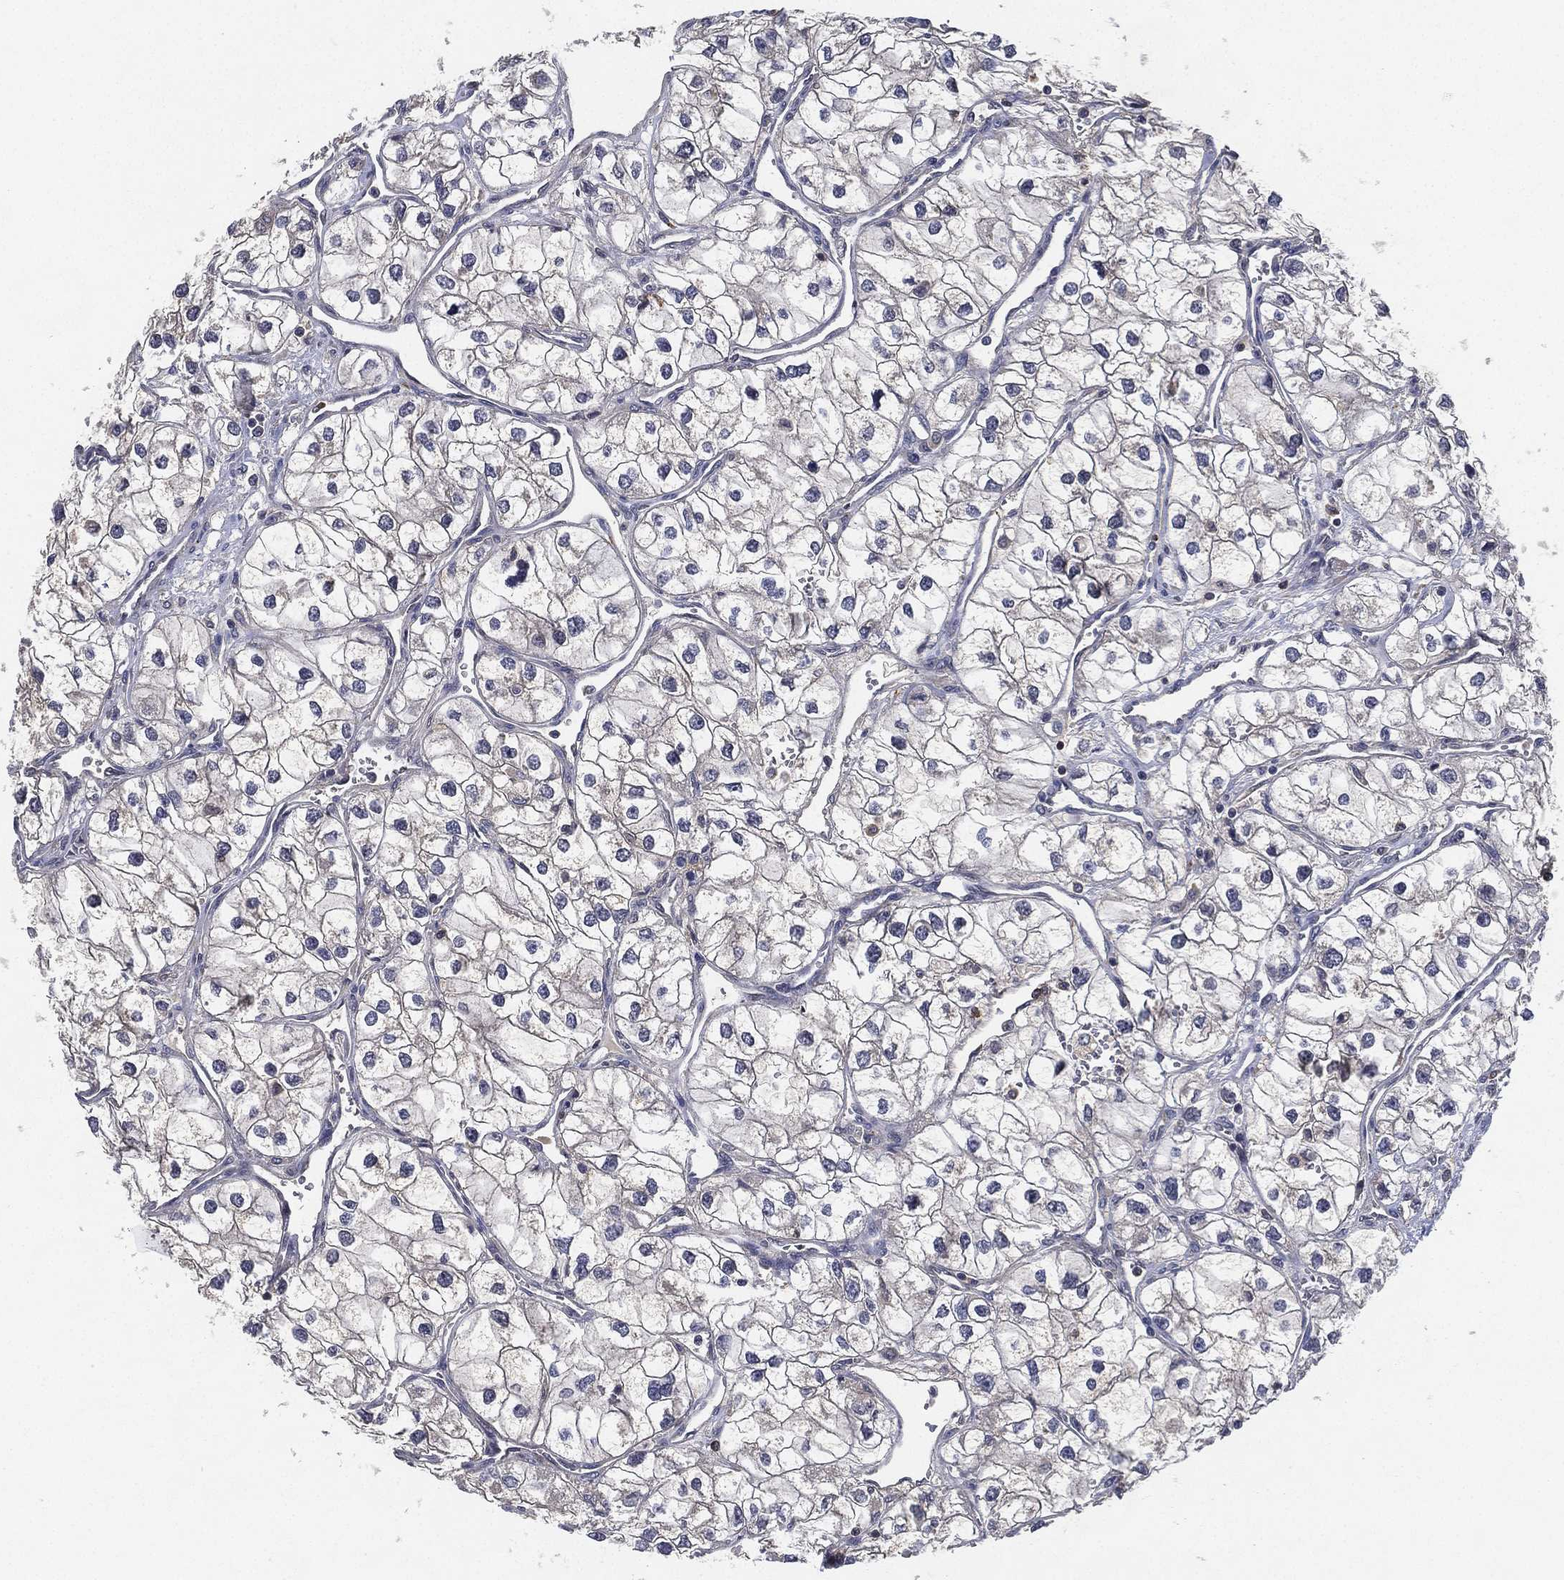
{"staining": {"intensity": "negative", "quantity": "none", "location": "none"}, "tissue": "renal cancer", "cell_type": "Tumor cells", "image_type": "cancer", "snomed": [{"axis": "morphology", "description": "Adenocarcinoma, NOS"}, {"axis": "topography", "description": "Kidney"}], "caption": "Immunohistochemistry photomicrograph of adenocarcinoma (renal) stained for a protein (brown), which displays no staining in tumor cells.", "gene": "CFAP251", "patient": {"sex": "male", "age": 59}}